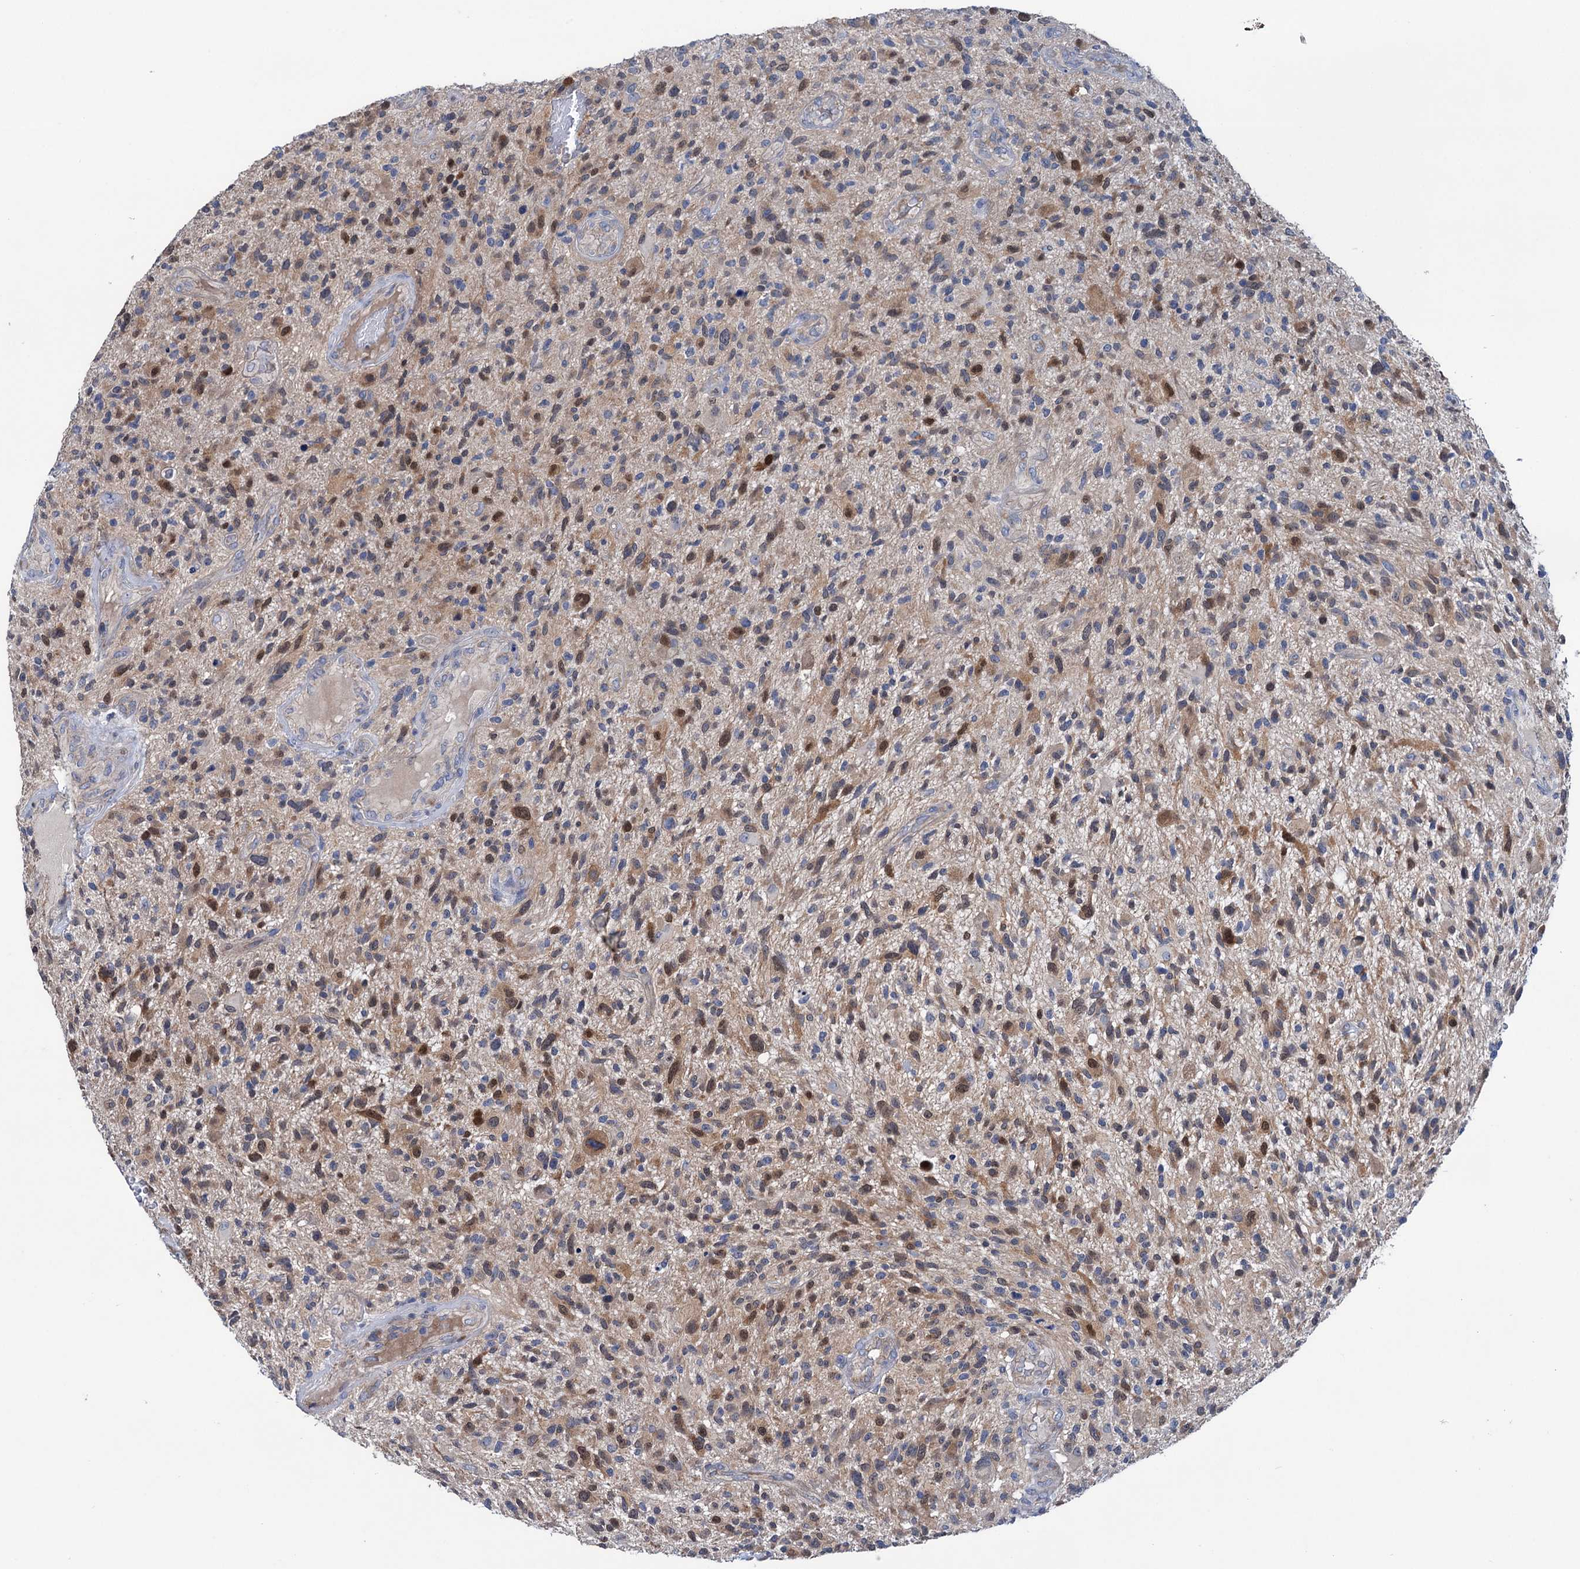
{"staining": {"intensity": "moderate", "quantity": "25%-75%", "location": "cytoplasmic/membranous,nuclear"}, "tissue": "glioma", "cell_type": "Tumor cells", "image_type": "cancer", "snomed": [{"axis": "morphology", "description": "Glioma, malignant, High grade"}, {"axis": "topography", "description": "Brain"}], "caption": "This histopathology image shows immunohistochemistry (IHC) staining of high-grade glioma (malignant), with medium moderate cytoplasmic/membranous and nuclear positivity in approximately 25%-75% of tumor cells.", "gene": "EYA4", "patient": {"sex": "male", "age": 47}}